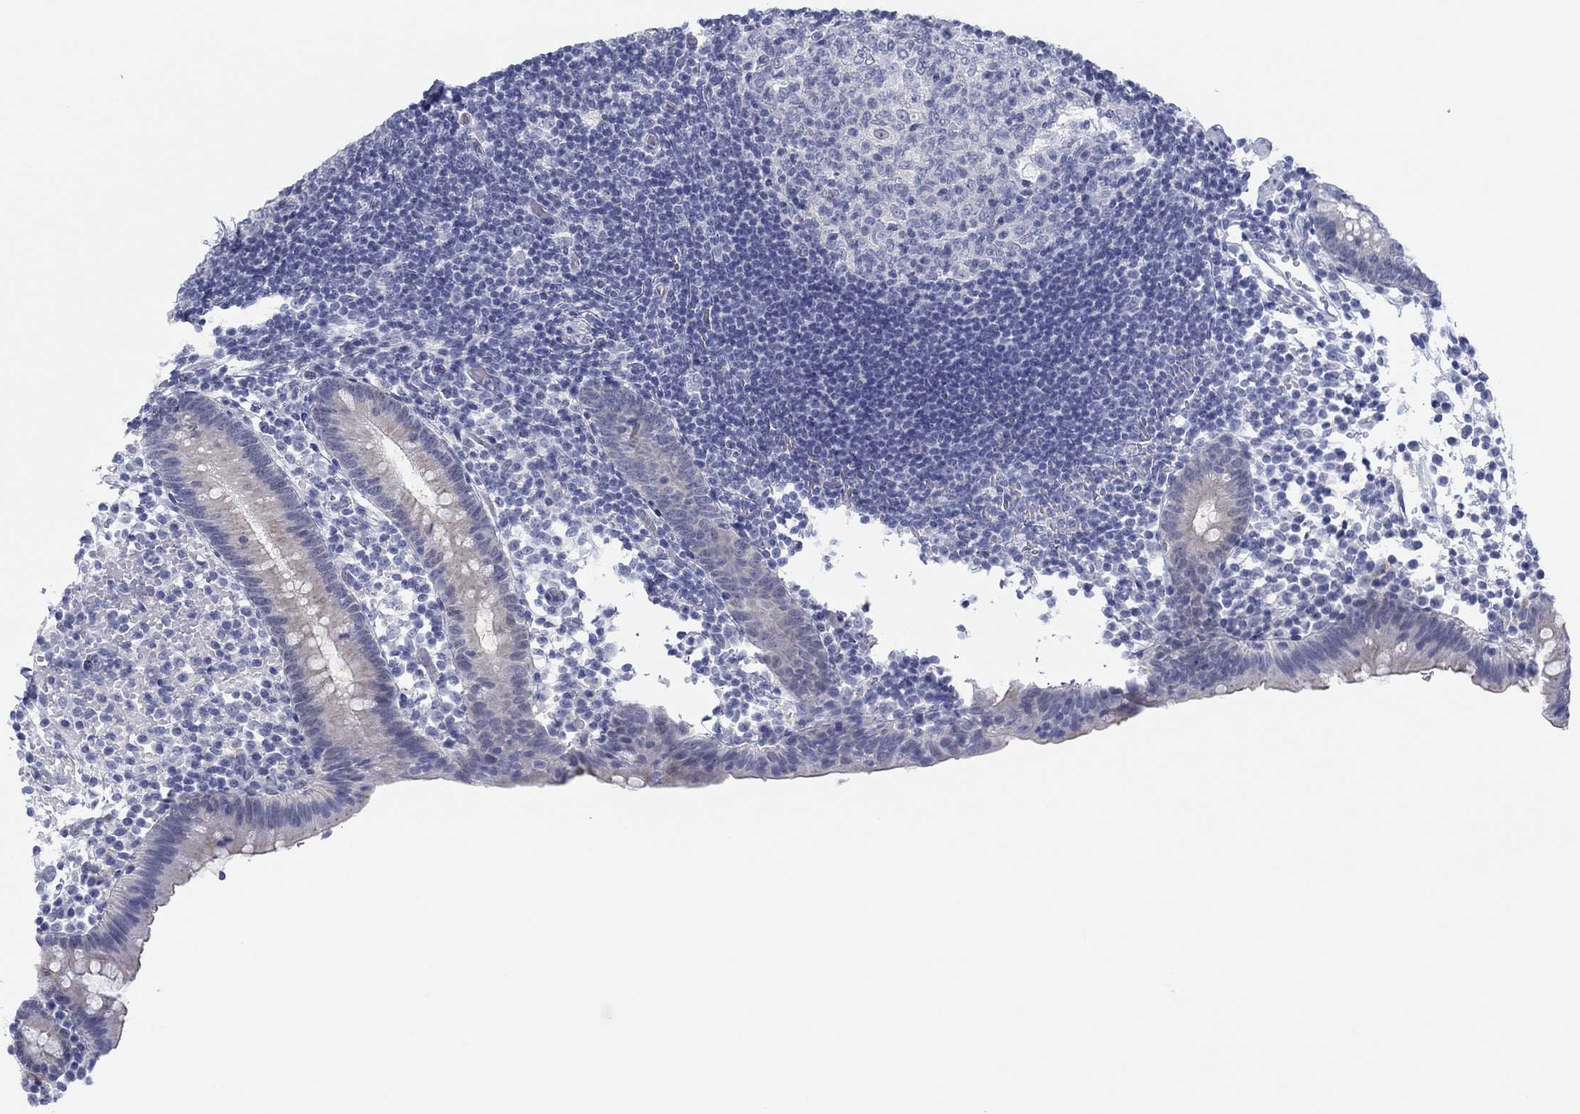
{"staining": {"intensity": "negative", "quantity": "none", "location": "none"}, "tissue": "appendix", "cell_type": "Glandular cells", "image_type": "normal", "snomed": [{"axis": "morphology", "description": "Normal tissue, NOS"}, {"axis": "topography", "description": "Appendix"}], "caption": "There is no significant expression in glandular cells of appendix. (DAB (3,3'-diaminobenzidine) IHC, high magnification).", "gene": "DNAL1", "patient": {"sex": "female", "age": 40}}